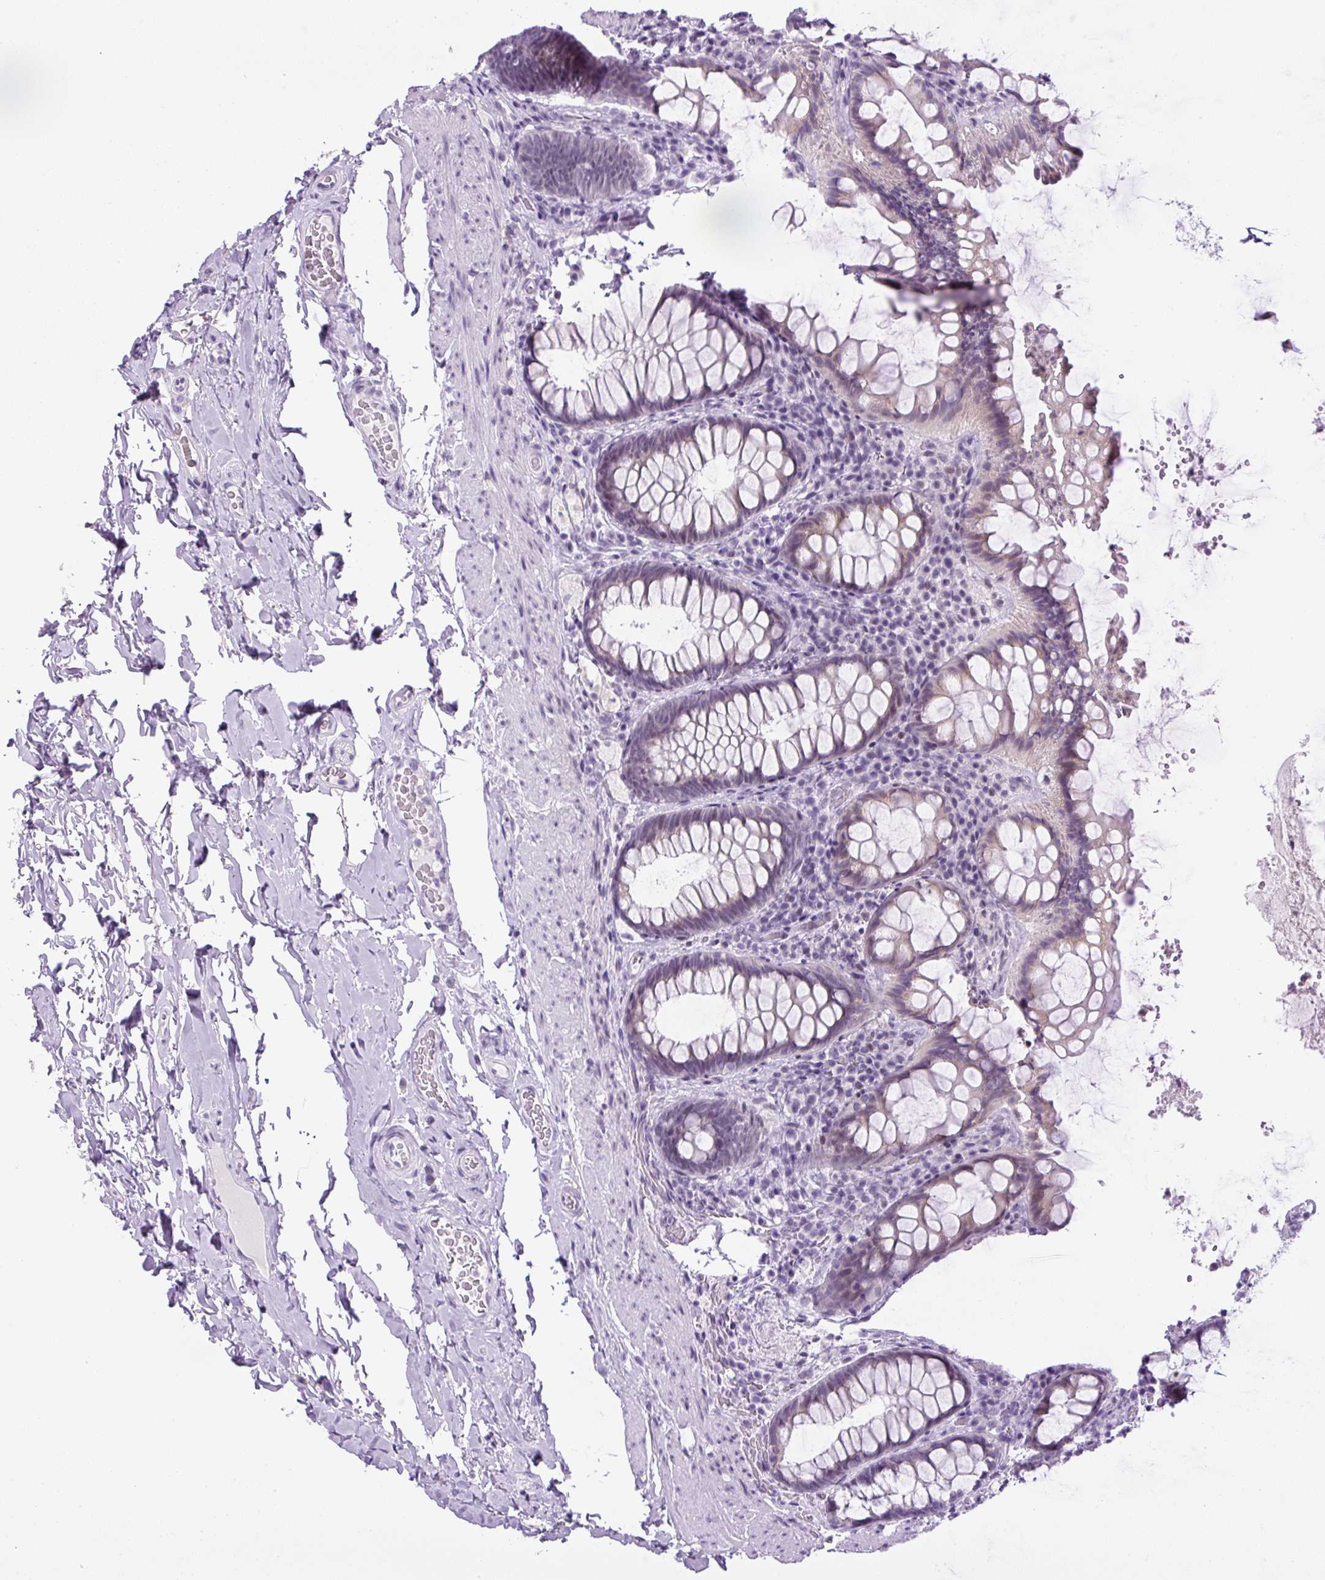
{"staining": {"intensity": "negative", "quantity": "none", "location": "none"}, "tissue": "rectum", "cell_type": "Glandular cells", "image_type": "normal", "snomed": [{"axis": "morphology", "description": "Normal tissue, NOS"}, {"axis": "topography", "description": "Rectum"}], "caption": "A micrograph of rectum stained for a protein shows no brown staining in glandular cells. (DAB immunohistochemistry (IHC) with hematoxylin counter stain).", "gene": "RHBDD2", "patient": {"sex": "female", "age": 69}}